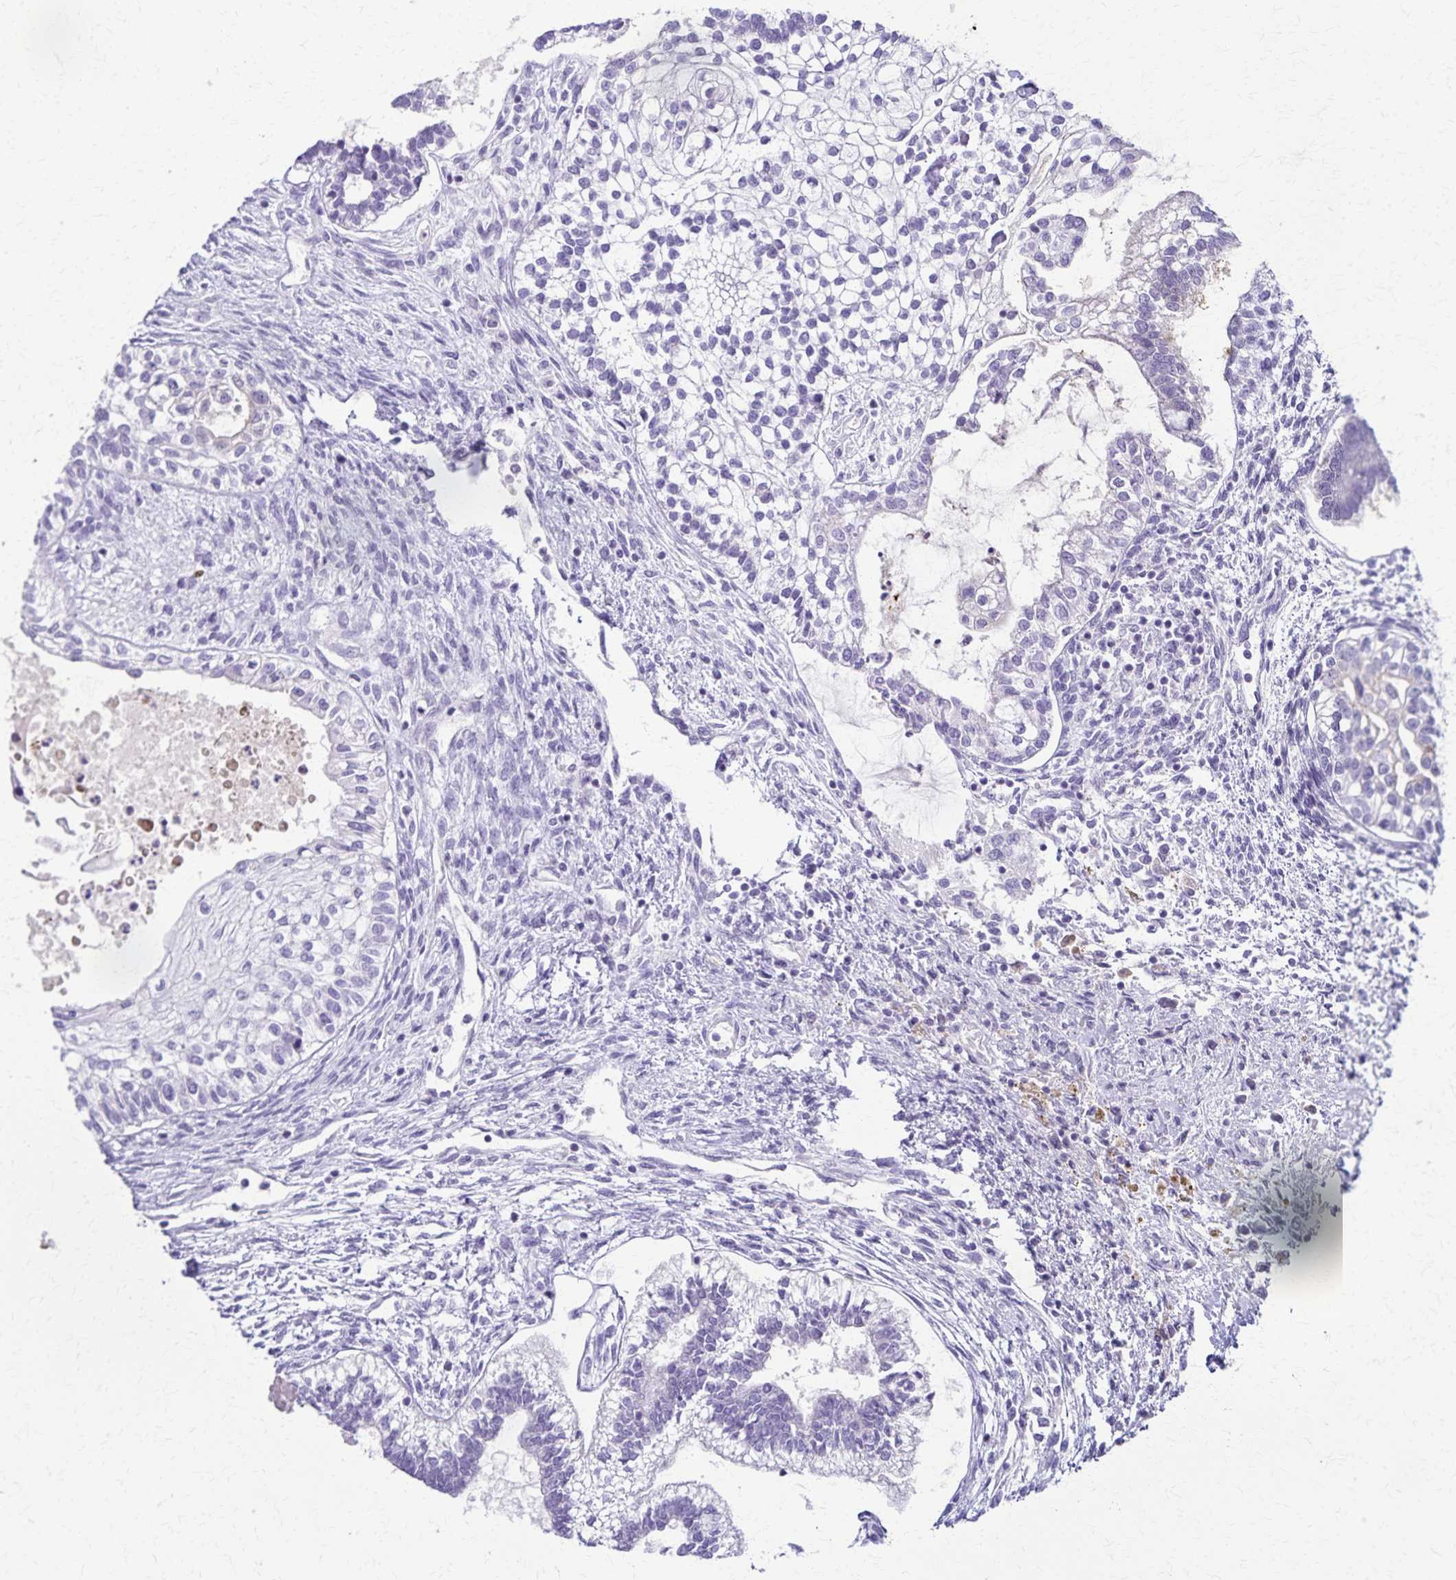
{"staining": {"intensity": "negative", "quantity": "none", "location": "none"}, "tissue": "testis cancer", "cell_type": "Tumor cells", "image_type": "cancer", "snomed": [{"axis": "morphology", "description": "Carcinoma, Embryonal, NOS"}, {"axis": "topography", "description": "Testis"}], "caption": "This photomicrograph is of testis cancer (embryonal carcinoma) stained with immunohistochemistry to label a protein in brown with the nuclei are counter-stained blue. There is no staining in tumor cells.", "gene": "TMEM60", "patient": {"sex": "male", "age": 37}}